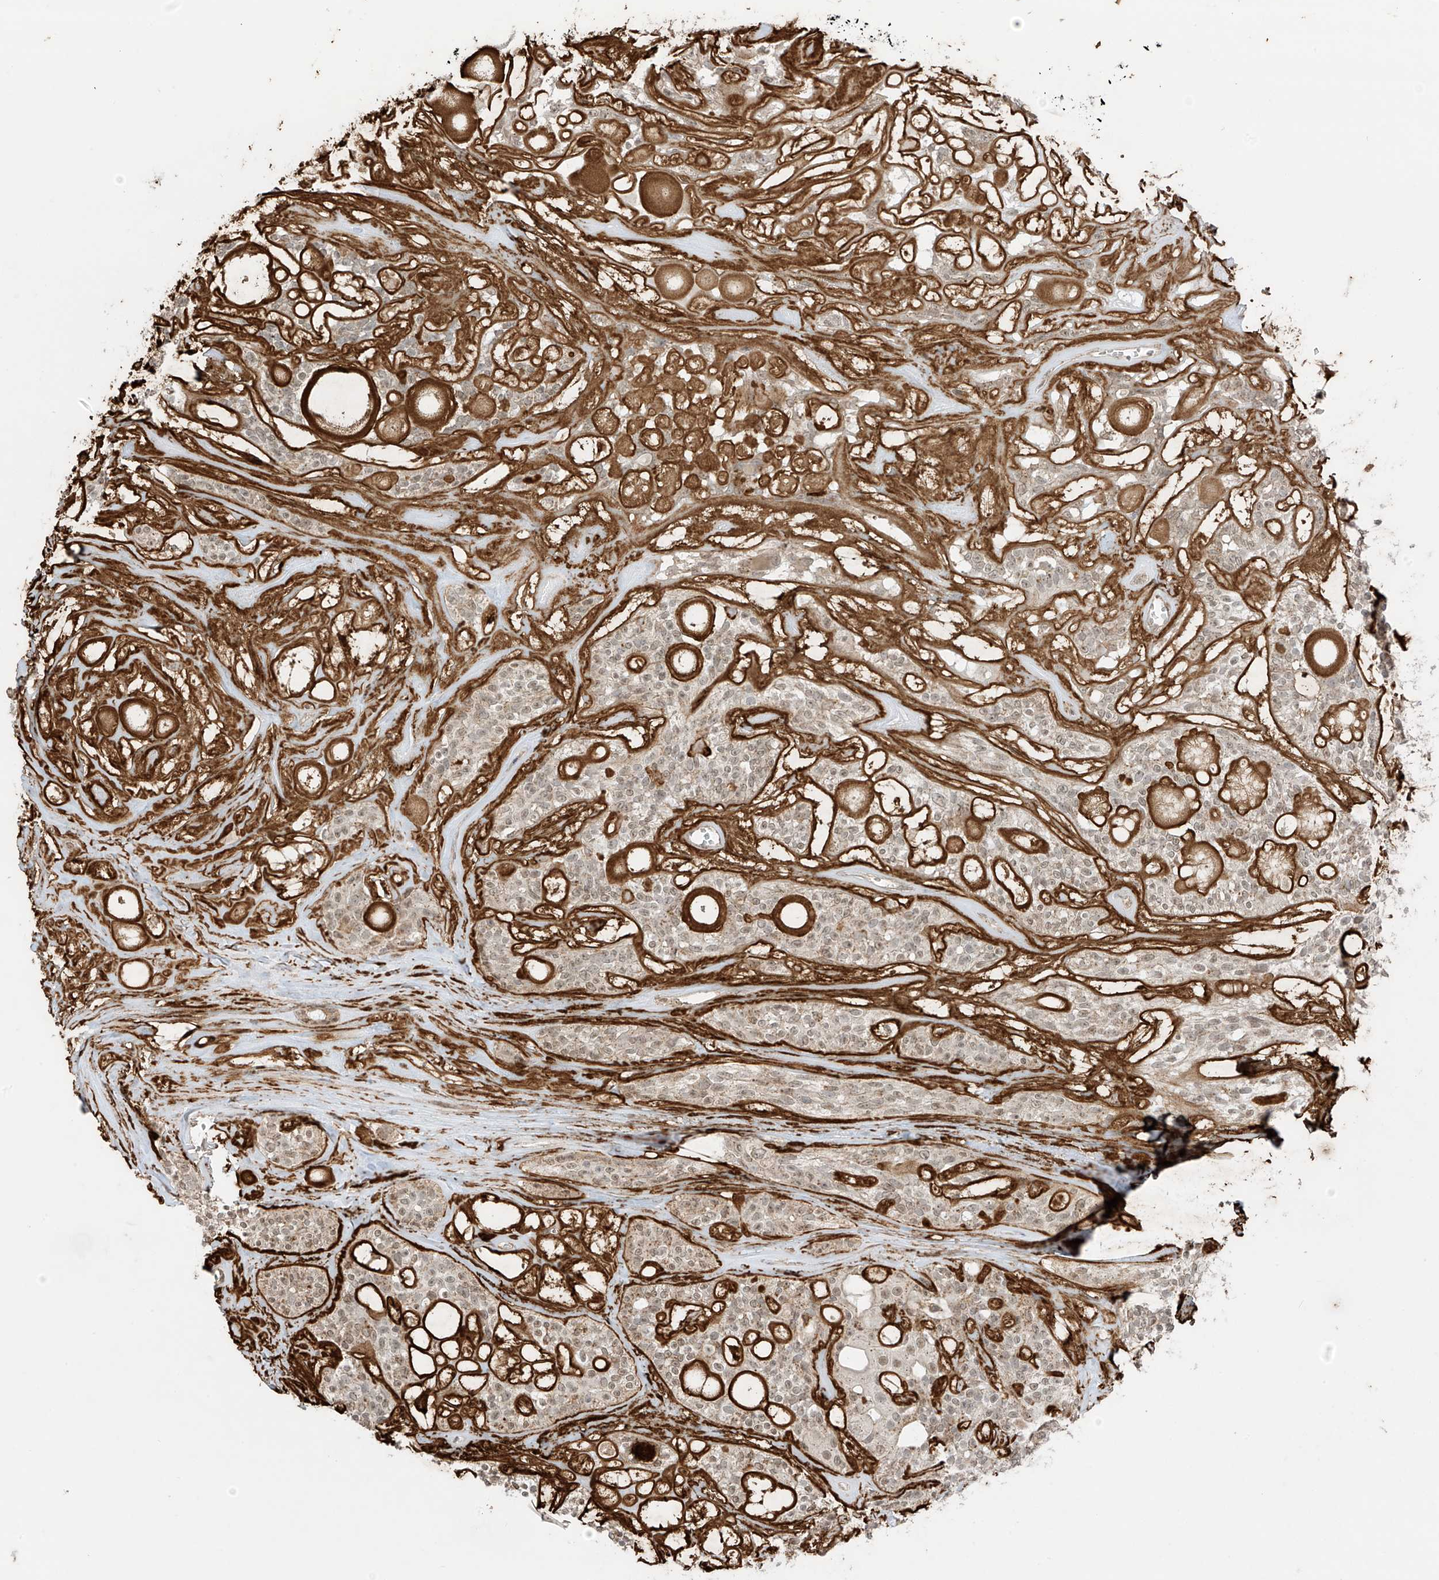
{"staining": {"intensity": "moderate", "quantity": "<25%", "location": "cytoplasmic/membranous"}, "tissue": "head and neck cancer", "cell_type": "Tumor cells", "image_type": "cancer", "snomed": [{"axis": "morphology", "description": "Adenocarcinoma, NOS"}, {"axis": "topography", "description": "Head-Neck"}], "caption": "An immunohistochemistry (IHC) photomicrograph of neoplastic tissue is shown. Protein staining in brown highlights moderate cytoplasmic/membranous positivity in head and neck cancer (adenocarcinoma) within tumor cells. The protein is stained brown, and the nuclei are stained in blue (DAB IHC with brightfield microscopy, high magnification).", "gene": "N4BP3", "patient": {"sex": "male", "age": 66}}